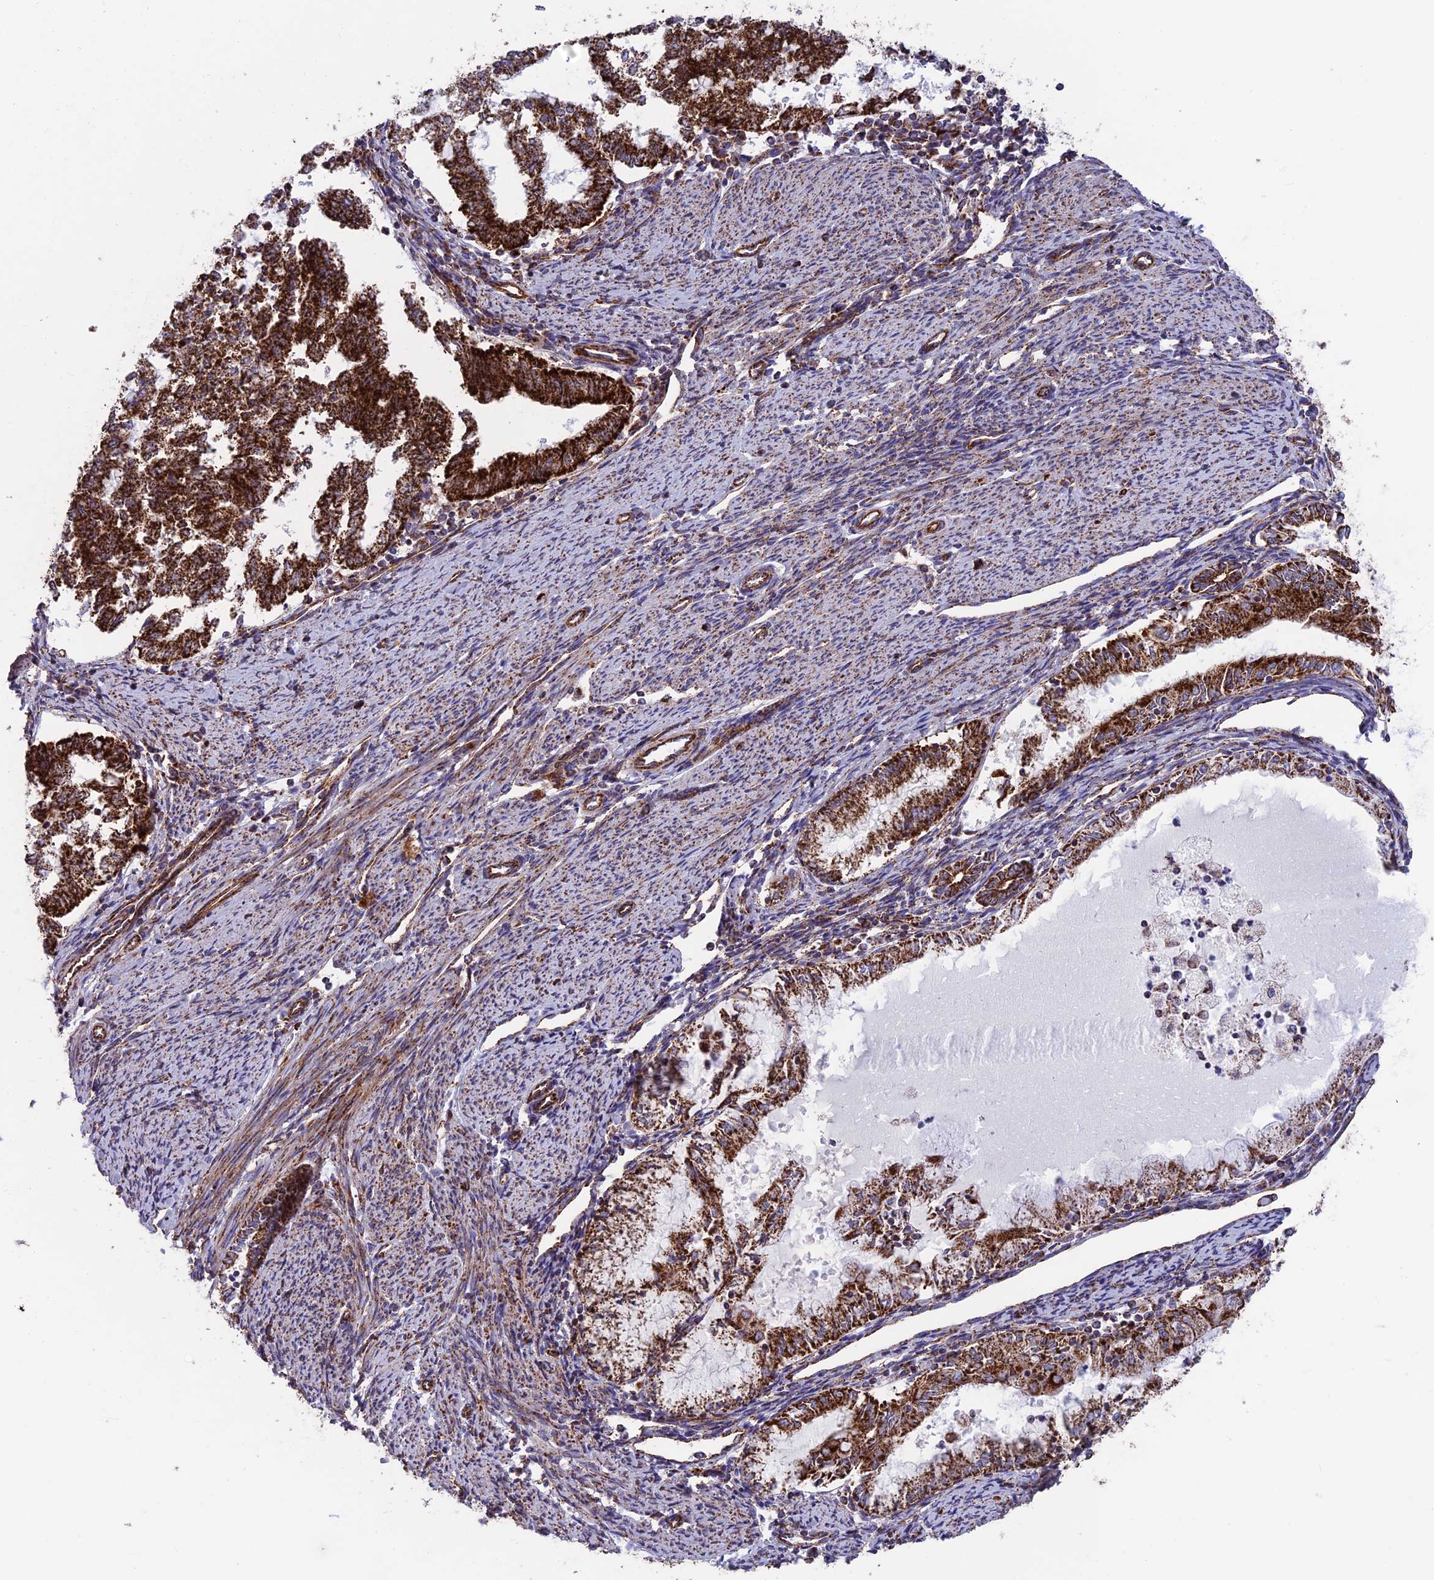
{"staining": {"intensity": "strong", "quantity": ">75%", "location": "cytoplasmic/membranous"}, "tissue": "endometrial cancer", "cell_type": "Tumor cells", "image_type": "cancer", "snomed": [{"axis": "morphology", "description": "Adenocarcinoma, NOS"}, {"axis": "topography", "description": "Endometrium"}], "caption": "This photomicrograph displays immunohistochemistry (IHC) staining of adenocarcinoma (endometrial), with high strong cytoplasmic/membranous positivity in approximately >75% of tumor cells.", "gene": "MRPS18B", "patient": {"sex": "female", "age": 79}}